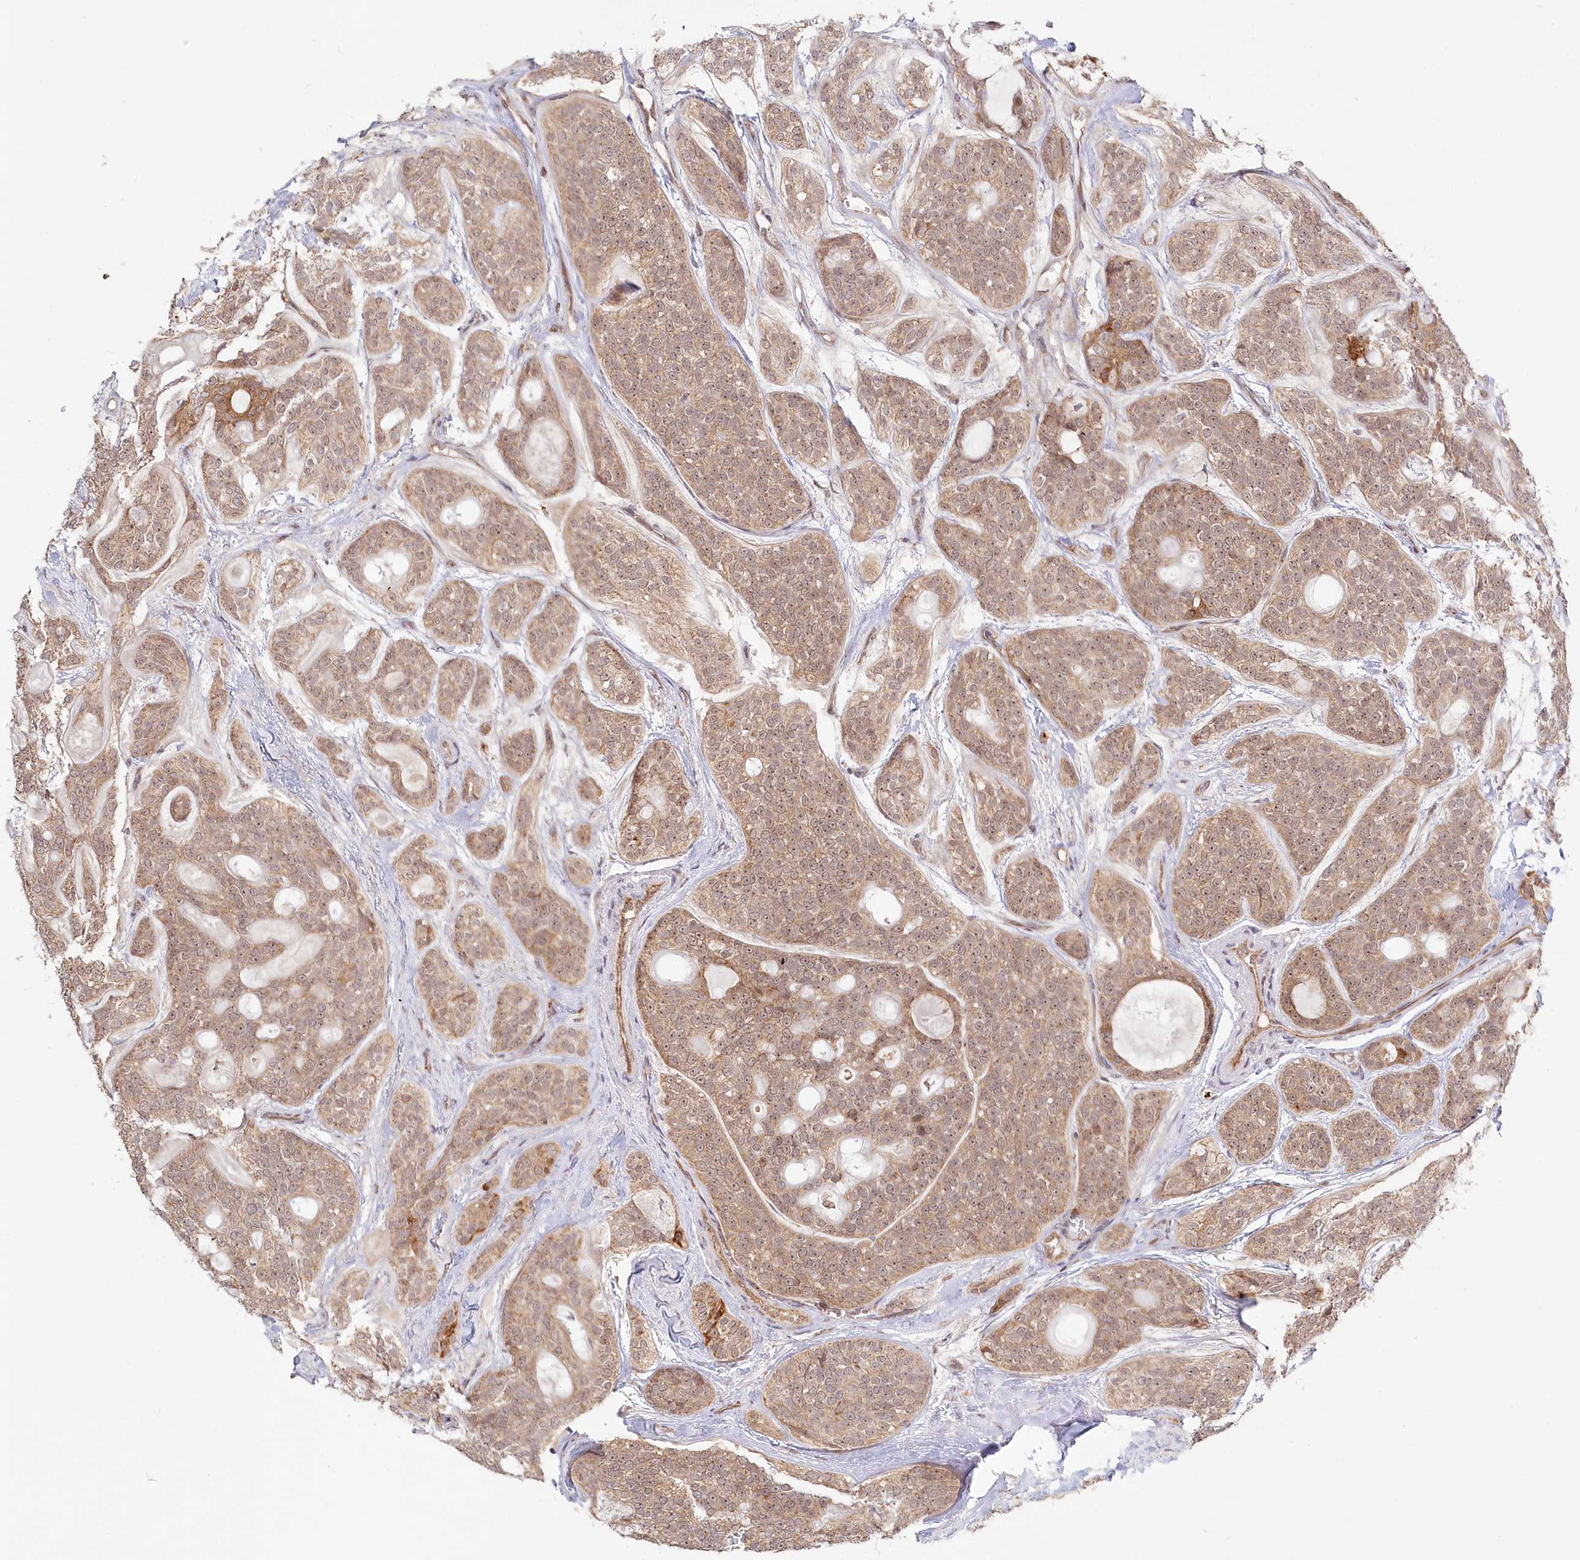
{"staining": {"intensity": "moderate", "quantity": "<25%", "location": "cytoplasmic/membranous"}, "tissue": "head and neck cancer", "cell_type": "Tumor cells", "image_type": "cancer", "snomed": [{"axis": "morphology", "description": "Adenocarcinoma, NOS"}, {"axis": "topography", "description": "Head-Neck"}], "caption": "High-magnification brightfield microscopy of head and neck cancer stained with DAB (3,3'-diaminobenzidine) (brown) and counterstained with hematoxylin (blue). tumor cells exhibit moderate cytoplasmic/membranous staining is seen in approximately<25% of cells.", "gene": "RTN4IP1", "patient": {"sex": "male", "age": 66}}